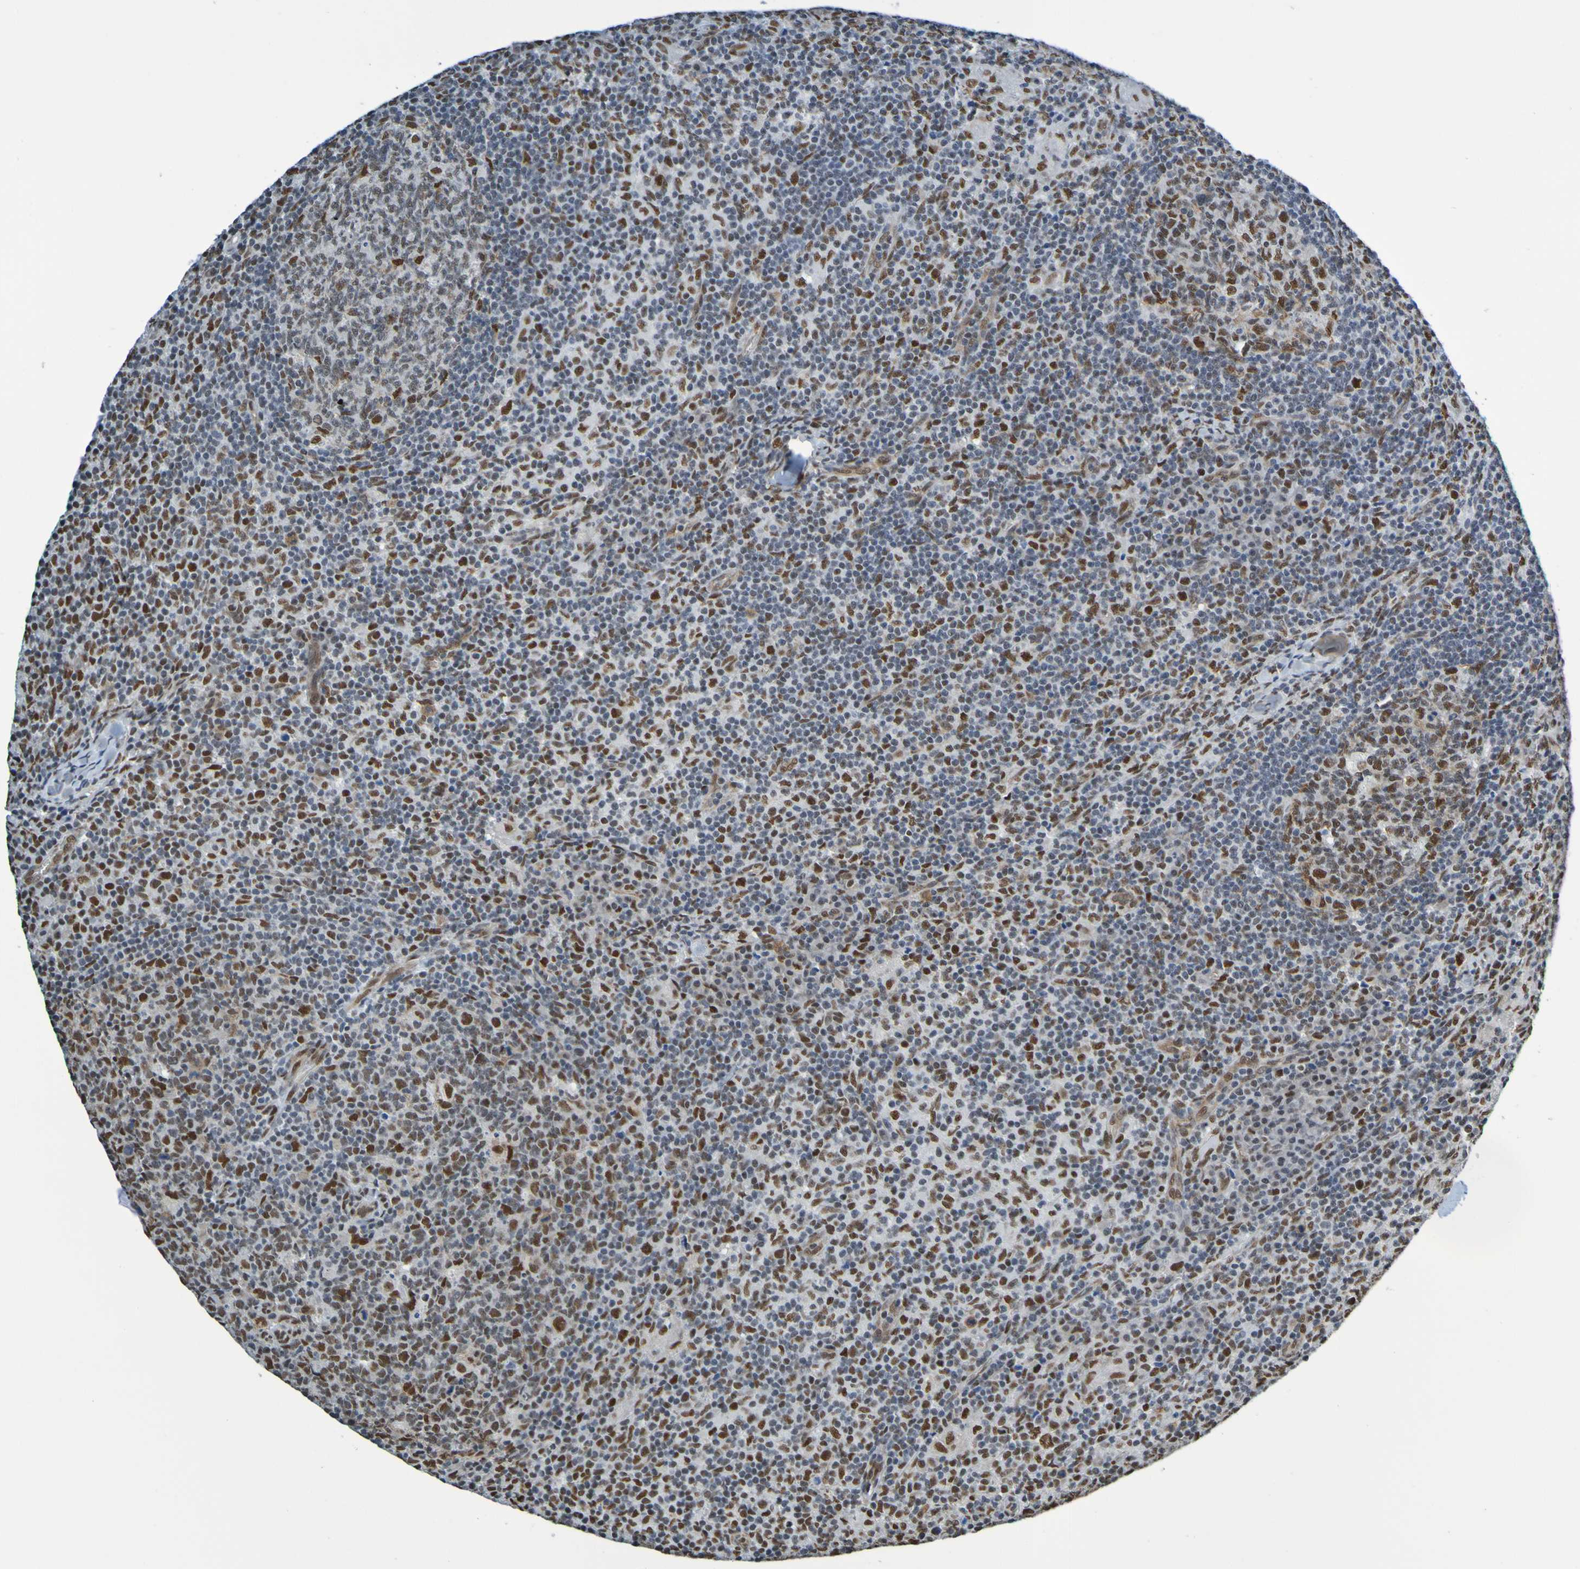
{"staining": {"intensity": "strong", "quantity": ">75%", "location": "nuclear"}, "tissue": "lymph node", "cell_type": "Germinal center cells", "image_type": "normal", "snomed": [{"axis": "morphology", "description": "Normal tissue, NOS"}, {"axis": "morphology", "description": "Inflammation, NOS"}, {"axis": "topography", "description": "Lymph node"}], "caption": "Protein analysis of benign lymph node displays strong nuclear staining in about >75% of germinal center cells. The staining was performed using DAB (3,3'-diaminobenzidine), with brown indicating positive protein expression. Nuclei are stained blue with hematoxylin.", "gene": "HDAC2", "patient": {"sex": "male", "age": 55}}